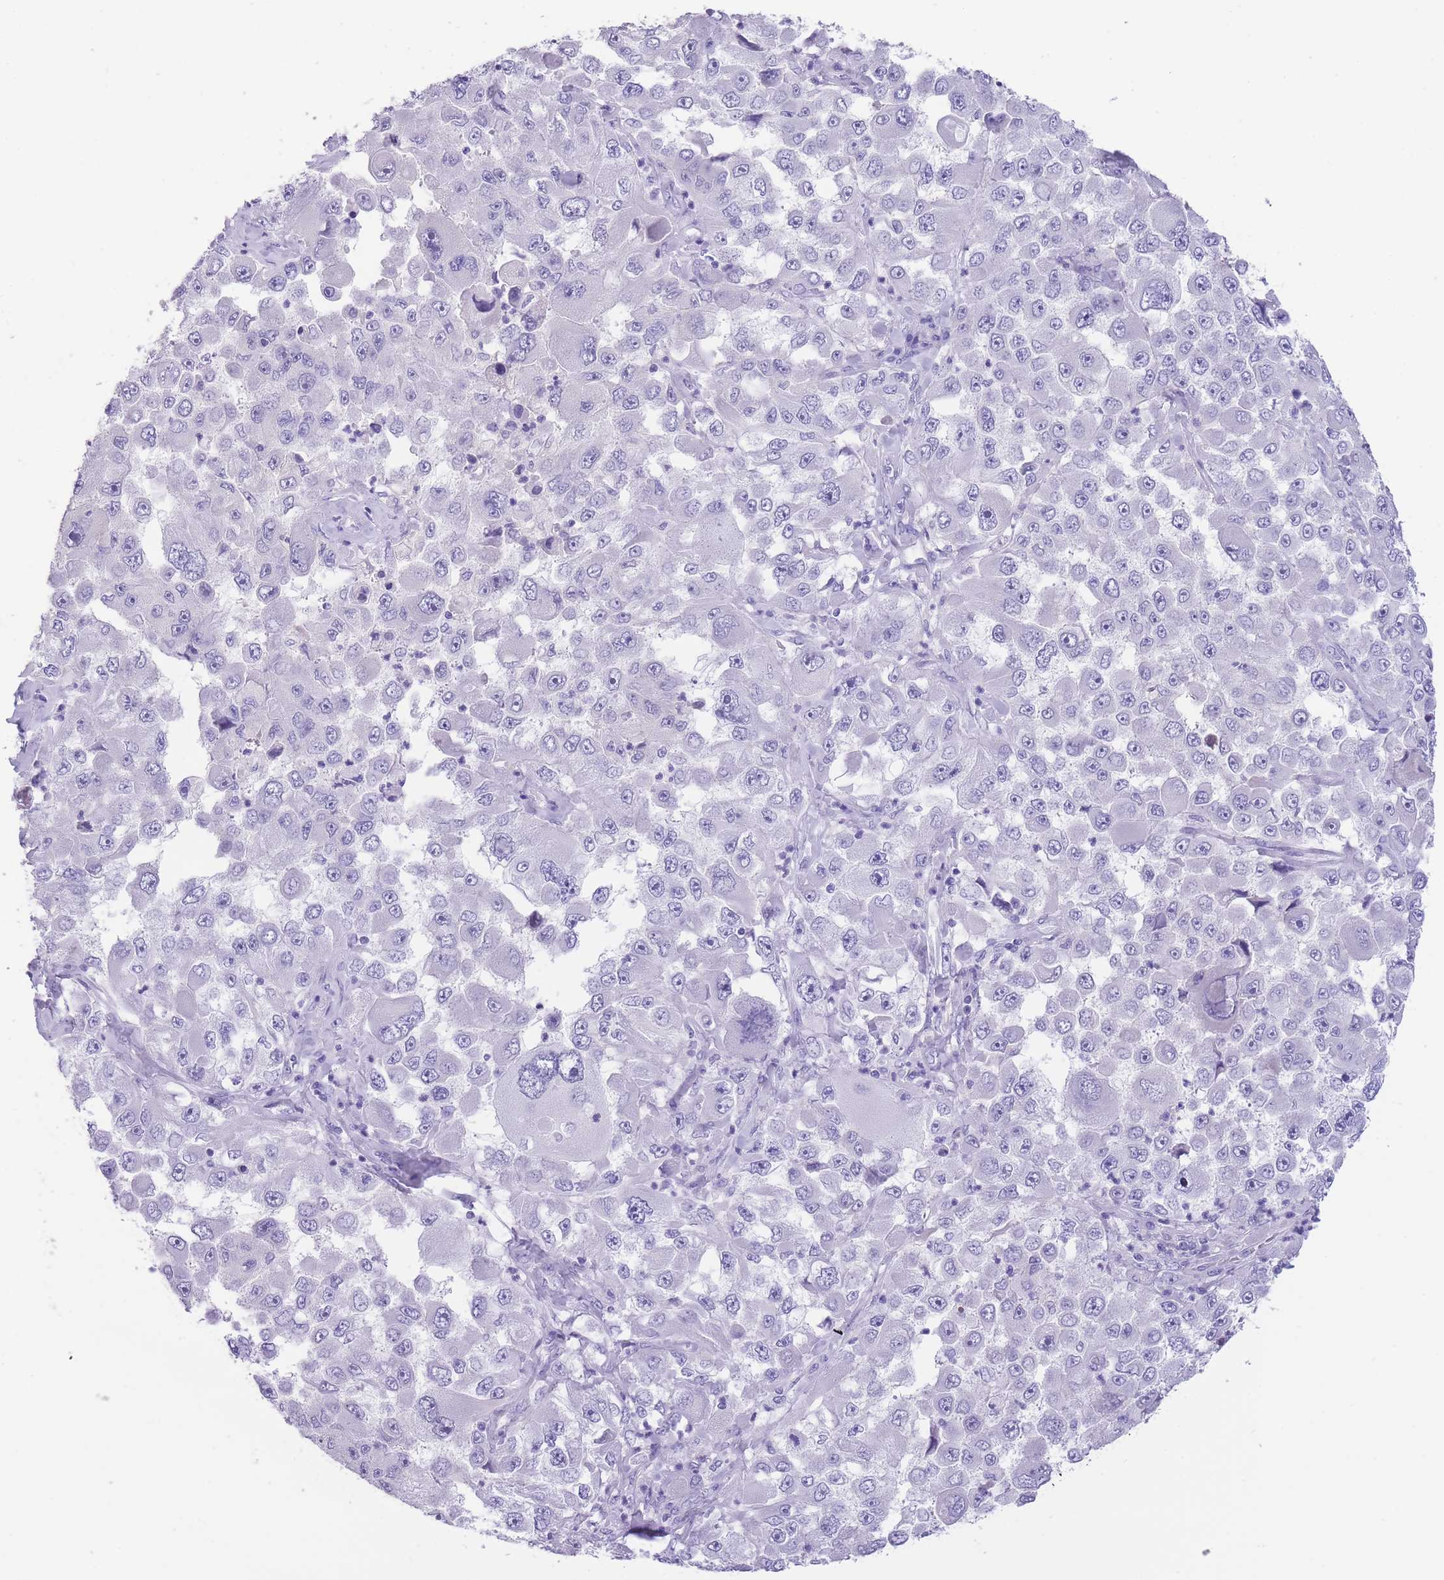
{"staining": {"intensity": "negative", "quantity": "none", "location": "none"}, "tissue": "melanoma", "cell_type": "Tumor cells", "image_type": "cancer", "snomed": [{"axis": "morphology", "description": "Malignant melanoma, Metastatic site"}, {"axis": "topography", "description": "Lymph node"}], "caption": "Tumor cells are negative for protein expression in human malignant melanoma (metastatic site). (DAB (3,3'-diaminobenzidine) immunohistochemistry (IHC) with hematoxylin counter stain).", "gene": "RAI2", "patient": {"sex": "male", "age": 62}}